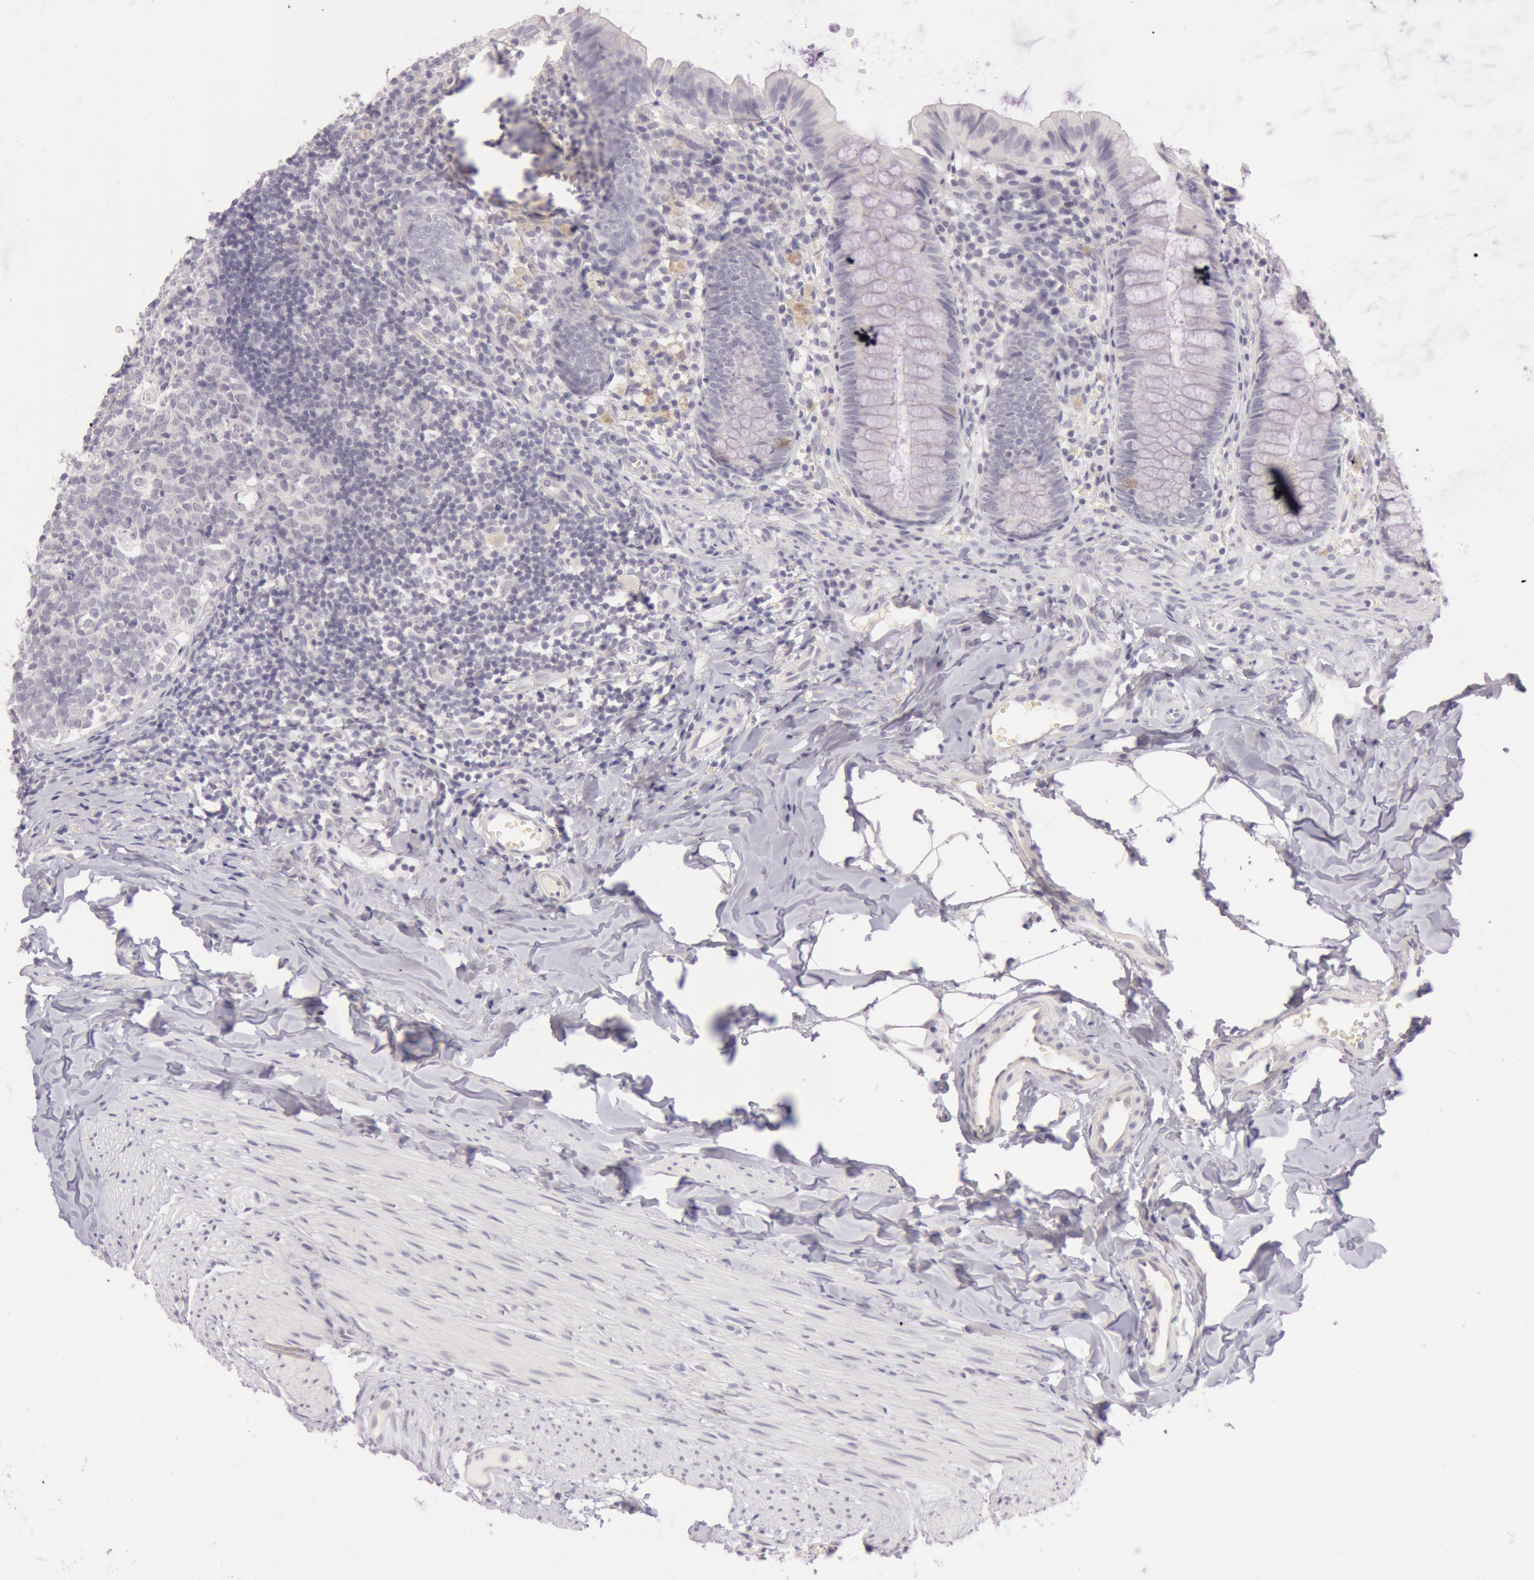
{"staining": {"intensity": "negative", "quantity": "none", "location": "none"}, "tissue": "appendix", "cell_type": "Glandular cells", "image_type": "normal", "snomed": [{"axis": "morphology", "description": "Normal tissue, NOS"}, {"axis": "topography", "description": "Appendix"}], "caption": "Immunohistochemical staining of normal appendix reveals no significant expression in glandular cells.", "gene": "RBMY1A1", "patient": {"sex": "female", "age": 9}}